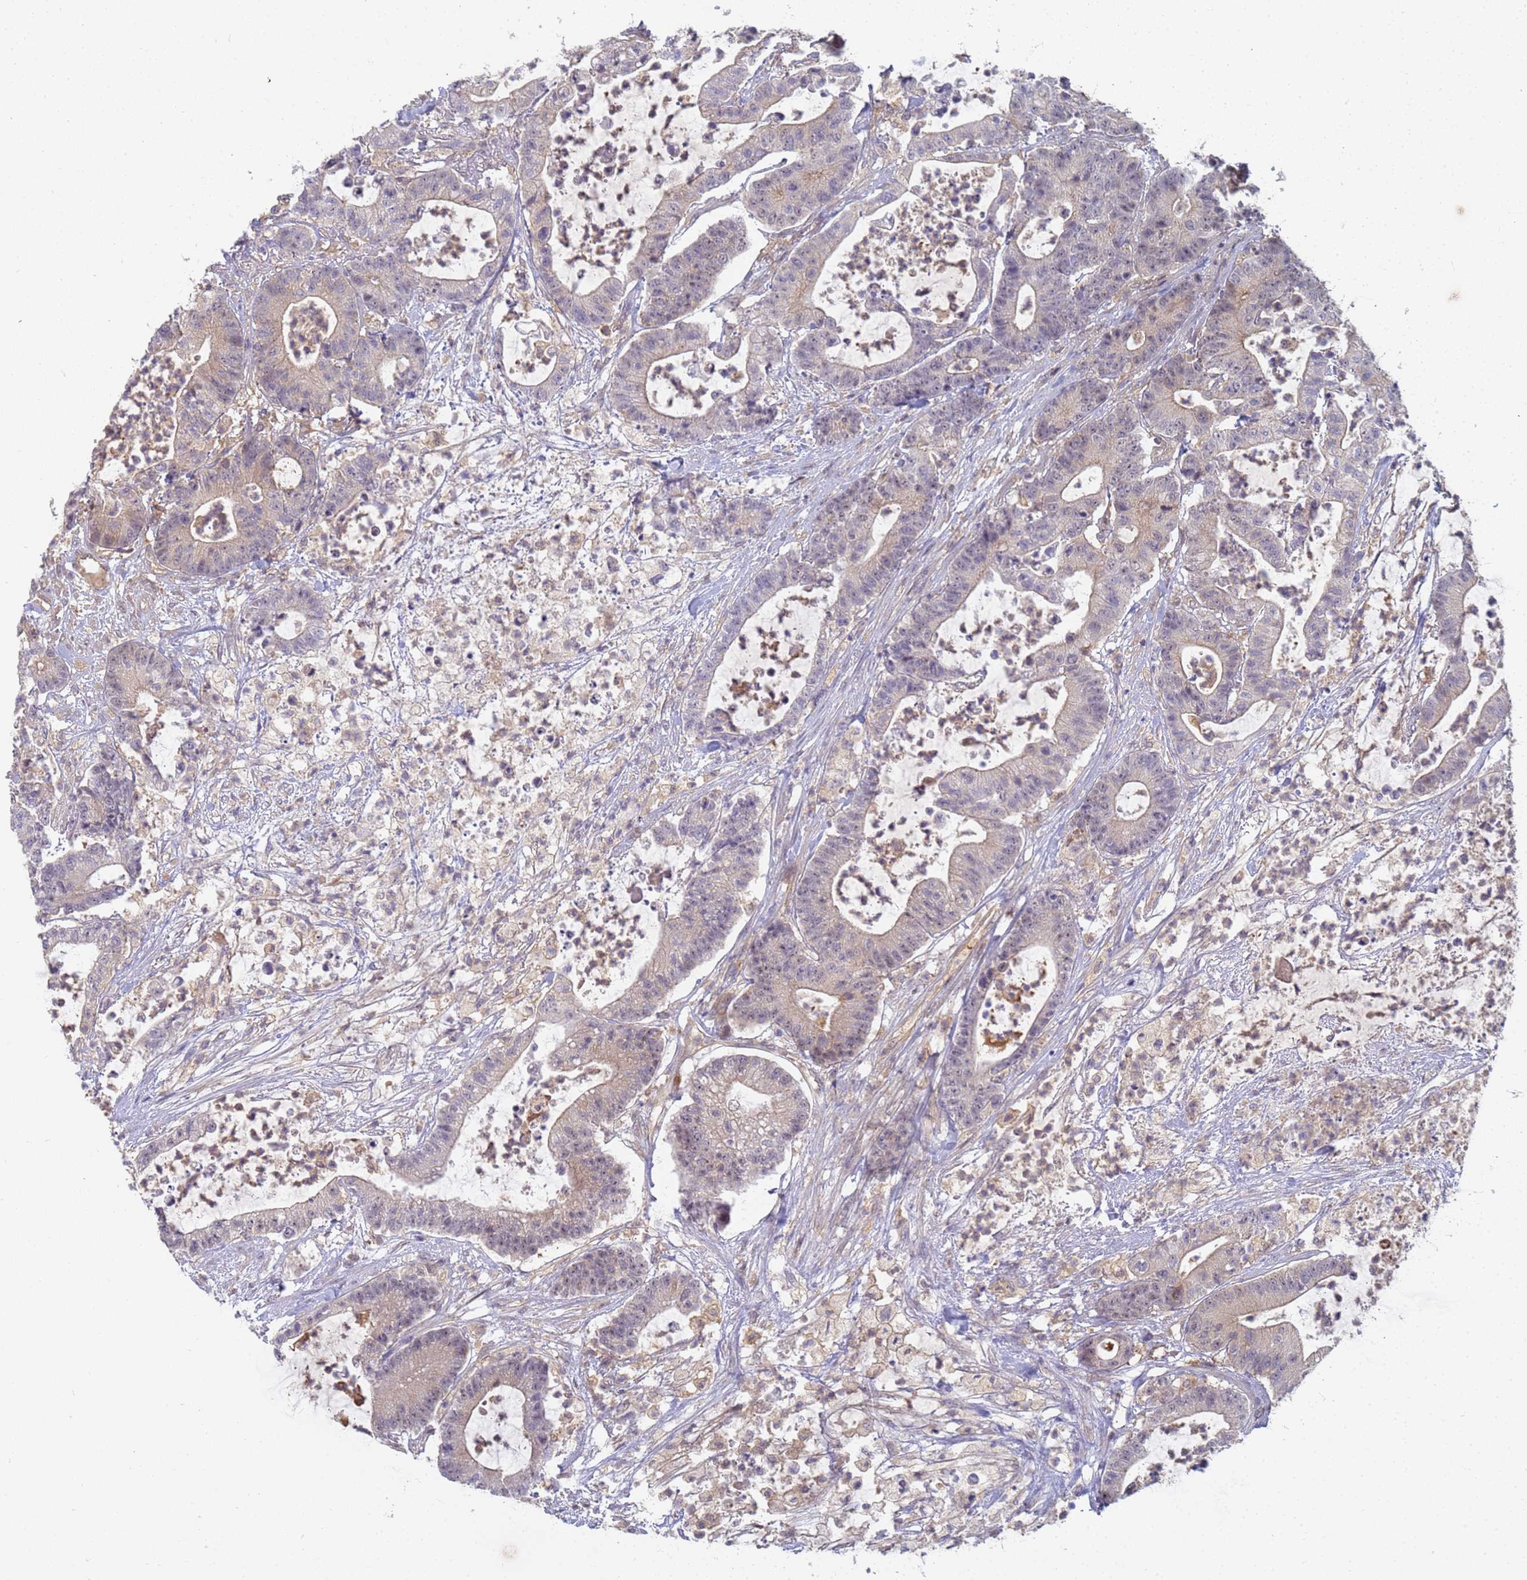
{"staining": {"intensity": "weak", "quantity": "<25%", "location": "cytoplasmic/membranous,nuclear"}, "tissue": "colorectal cancer", "cell_type": "Tumor cells", "image_type": "cancer", "snomed": [{"axis": "morphology", "description": "Adenocarcinoma, NOS"}, {"axis": "topography", "description": "Colon"}], "caption": "DAB (3,3'-diaminobenzidine) immunohistochemical staining of human colorectal adenocarcinoma shows no significant positivity in tumor cells.", "gene": "SHARPIN", "patient": {"sex": "female", "age": 84}}